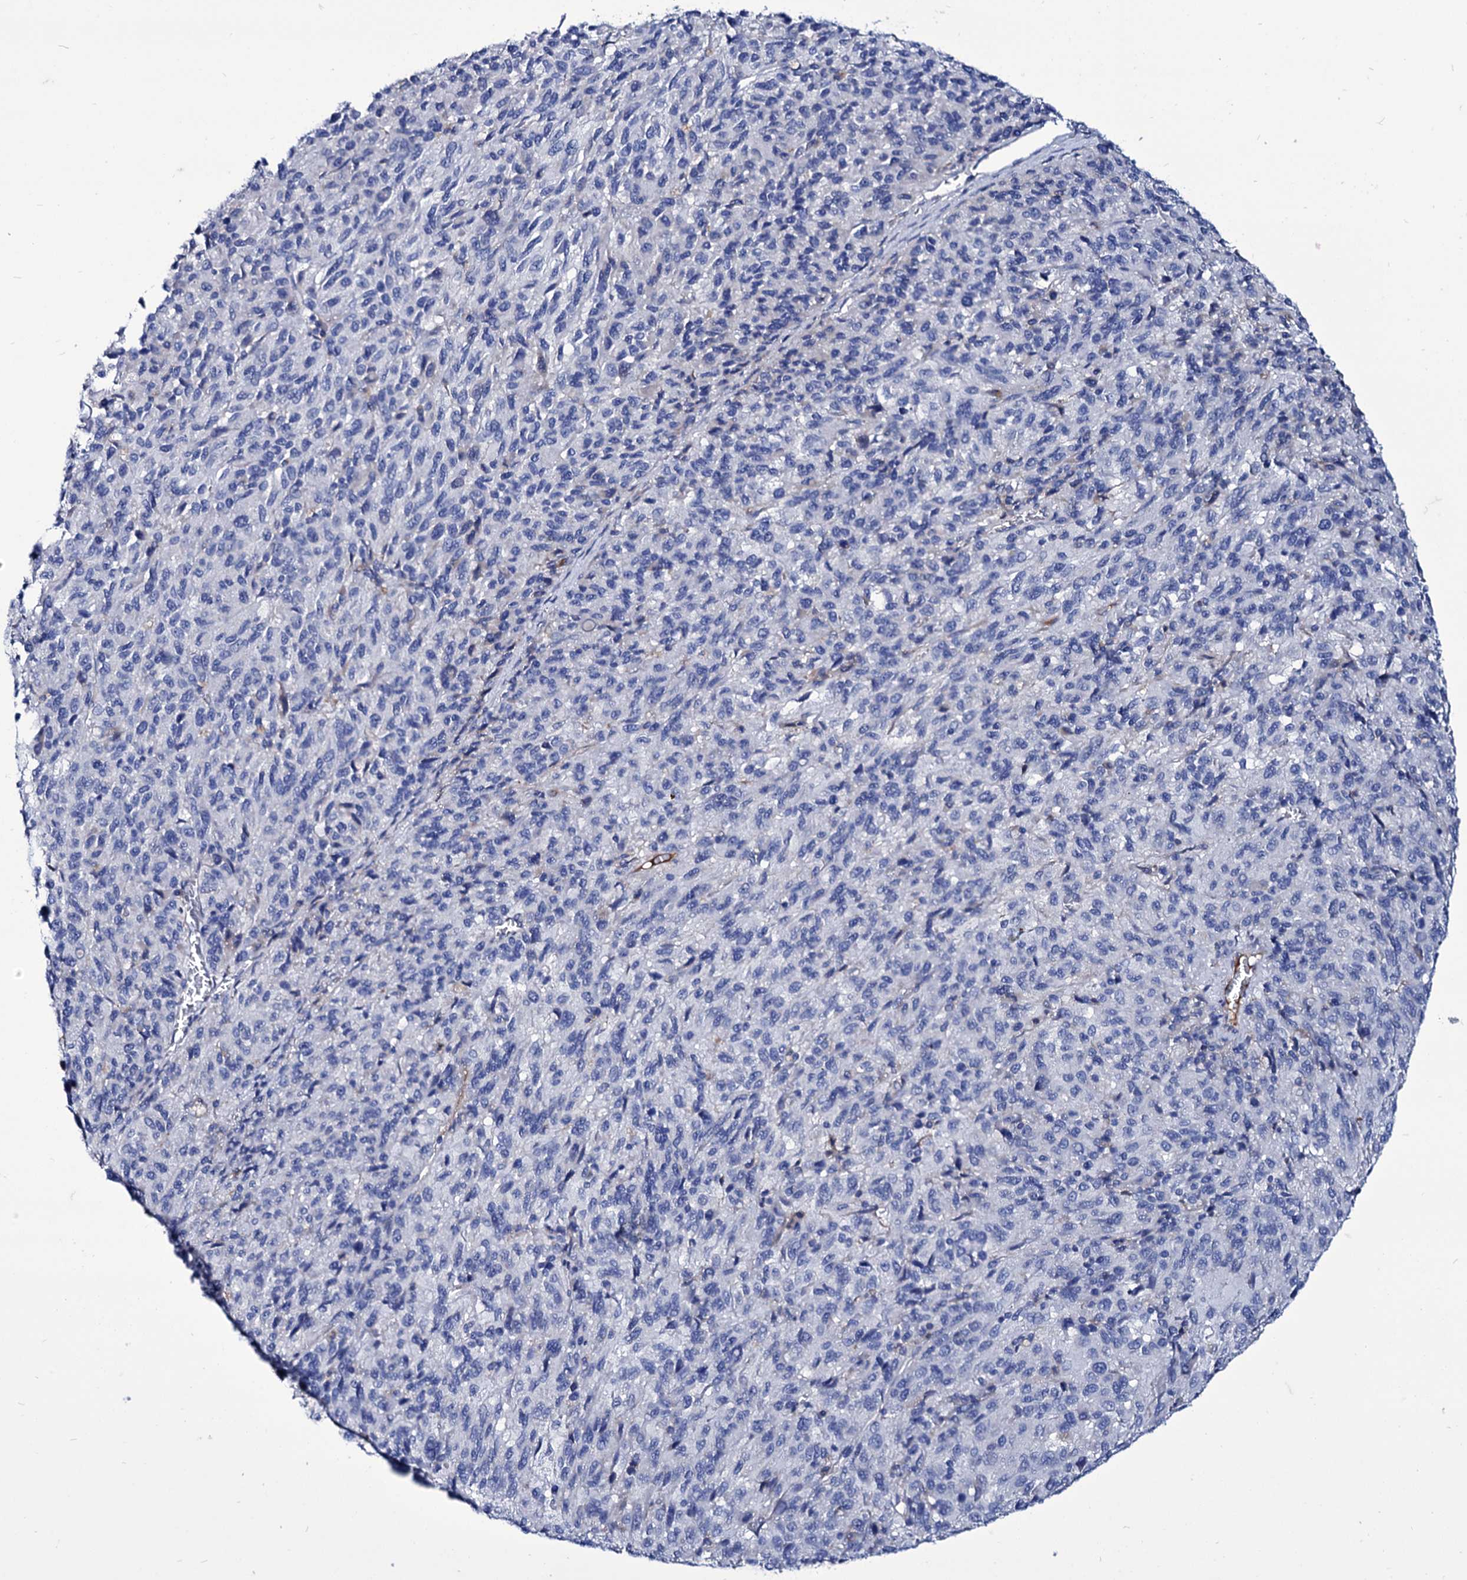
{"staining": {"intensity": "negative", "quantity": "none", "location": "none"}, "tissue": "melanoma", "cell_type": "Tumor cells", "image_type": "cancer", "snomed": [{"axis": "morphology", "description": "Malignant melanoma, Metastatic site"}, {"axis": "topography", "description": "Lung"}], "caption": "The image demonstrates no significant staining in tumor cells of melanoma.", "gene": "AXL", "patient": {"sex": "male", "age": 64}}